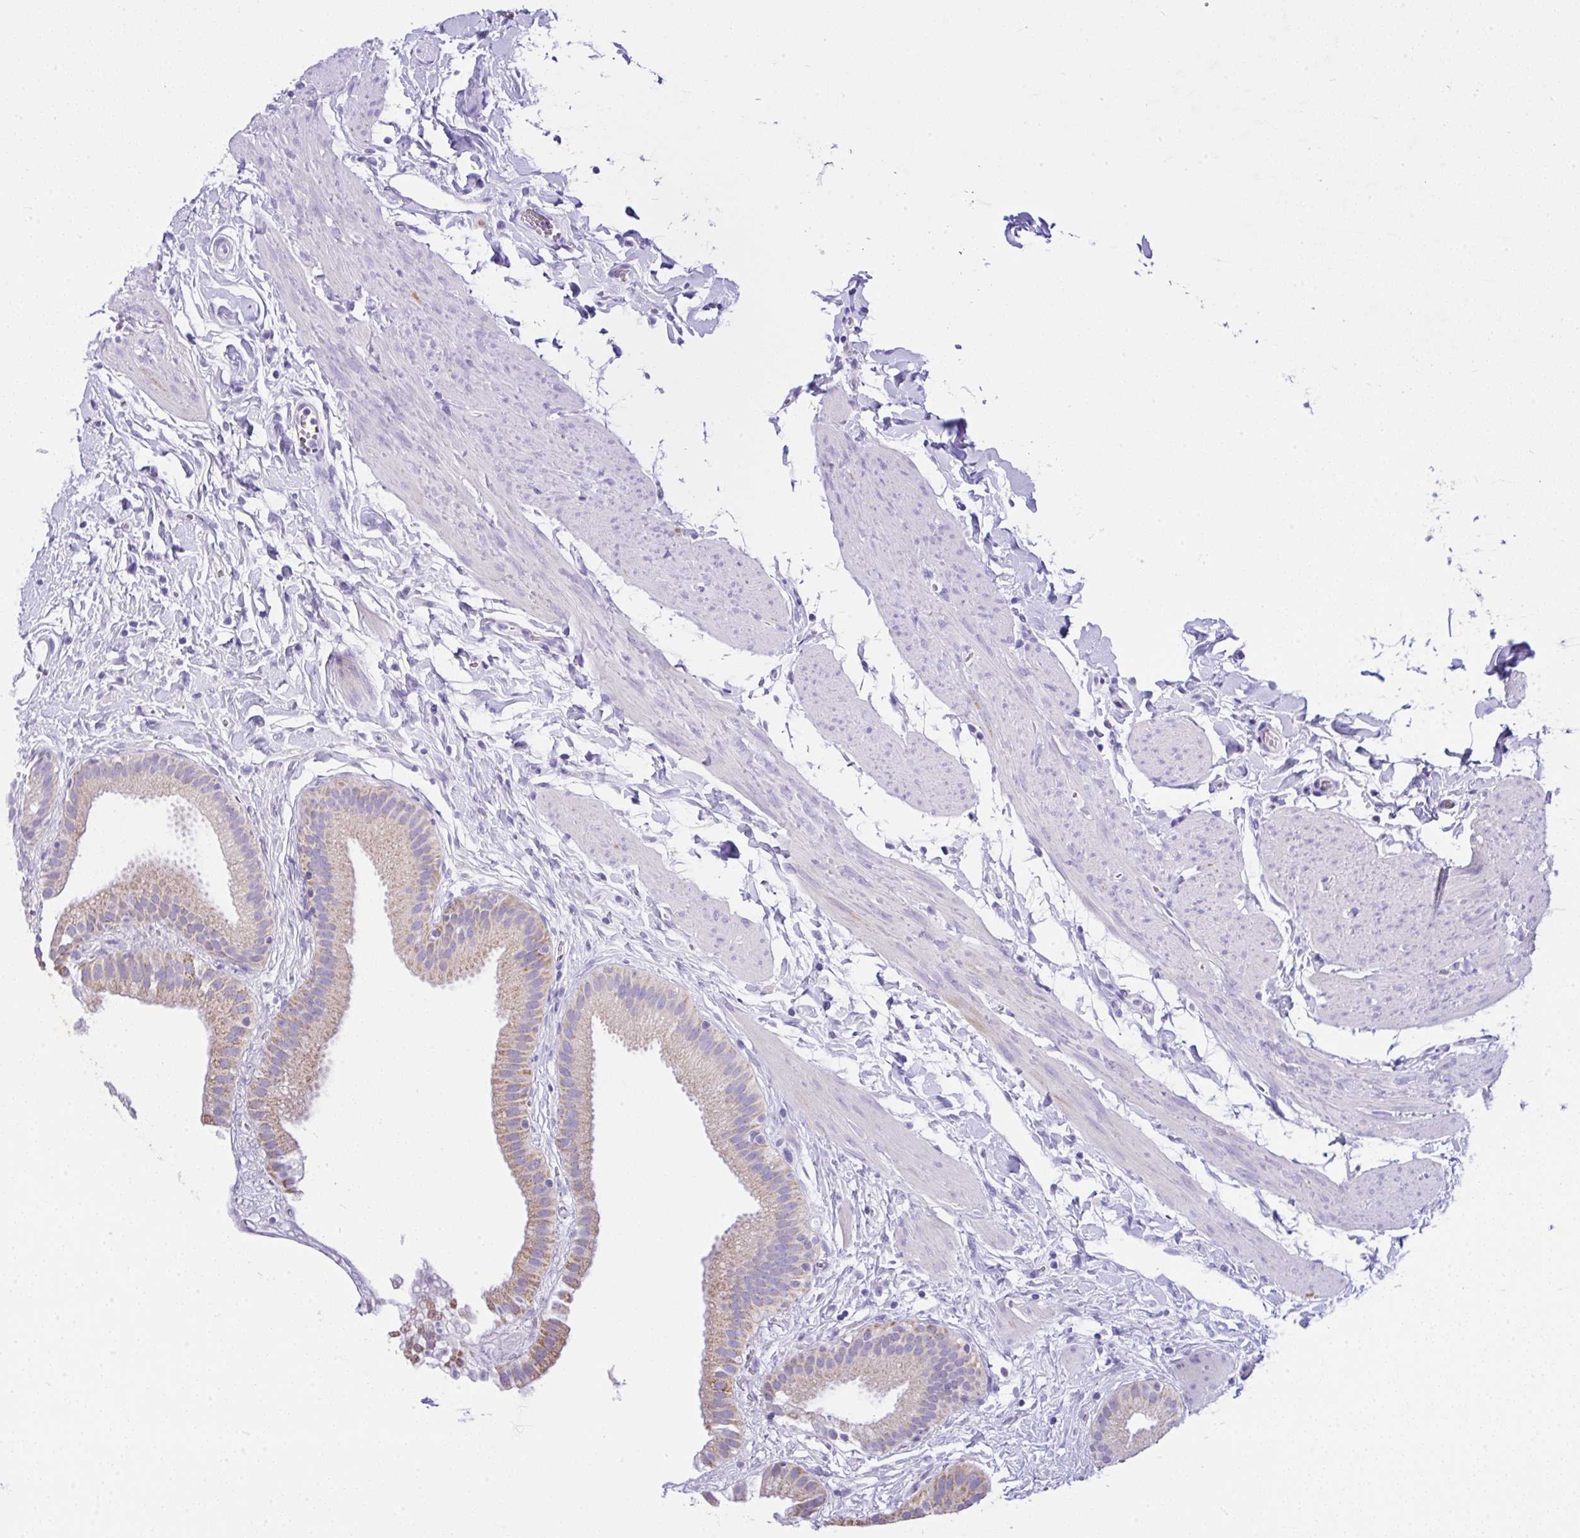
{"staining": {"intensity": "weak", "quantity": "<25%", "location": "cytoplasmic/membranous"}, "tissue": "gallbladder", "cell_type": "Glandular cells", "image_type": "normal", "snomed": [{"axis": "morphology", "description": "Normal tissue, NOS"}, {"axis": "topography", "description": "Gallbladder"}], "caption": "This is a image of IHC staining of benign gallbladder, which shows no staining in glandular cells. (DAB (3,3'-diaminobenzidine) IHC visualized using brightfield microscopy, high magnification).", "gene": "SLC13A1", "patient": {"sex": "female", "age": 63}}